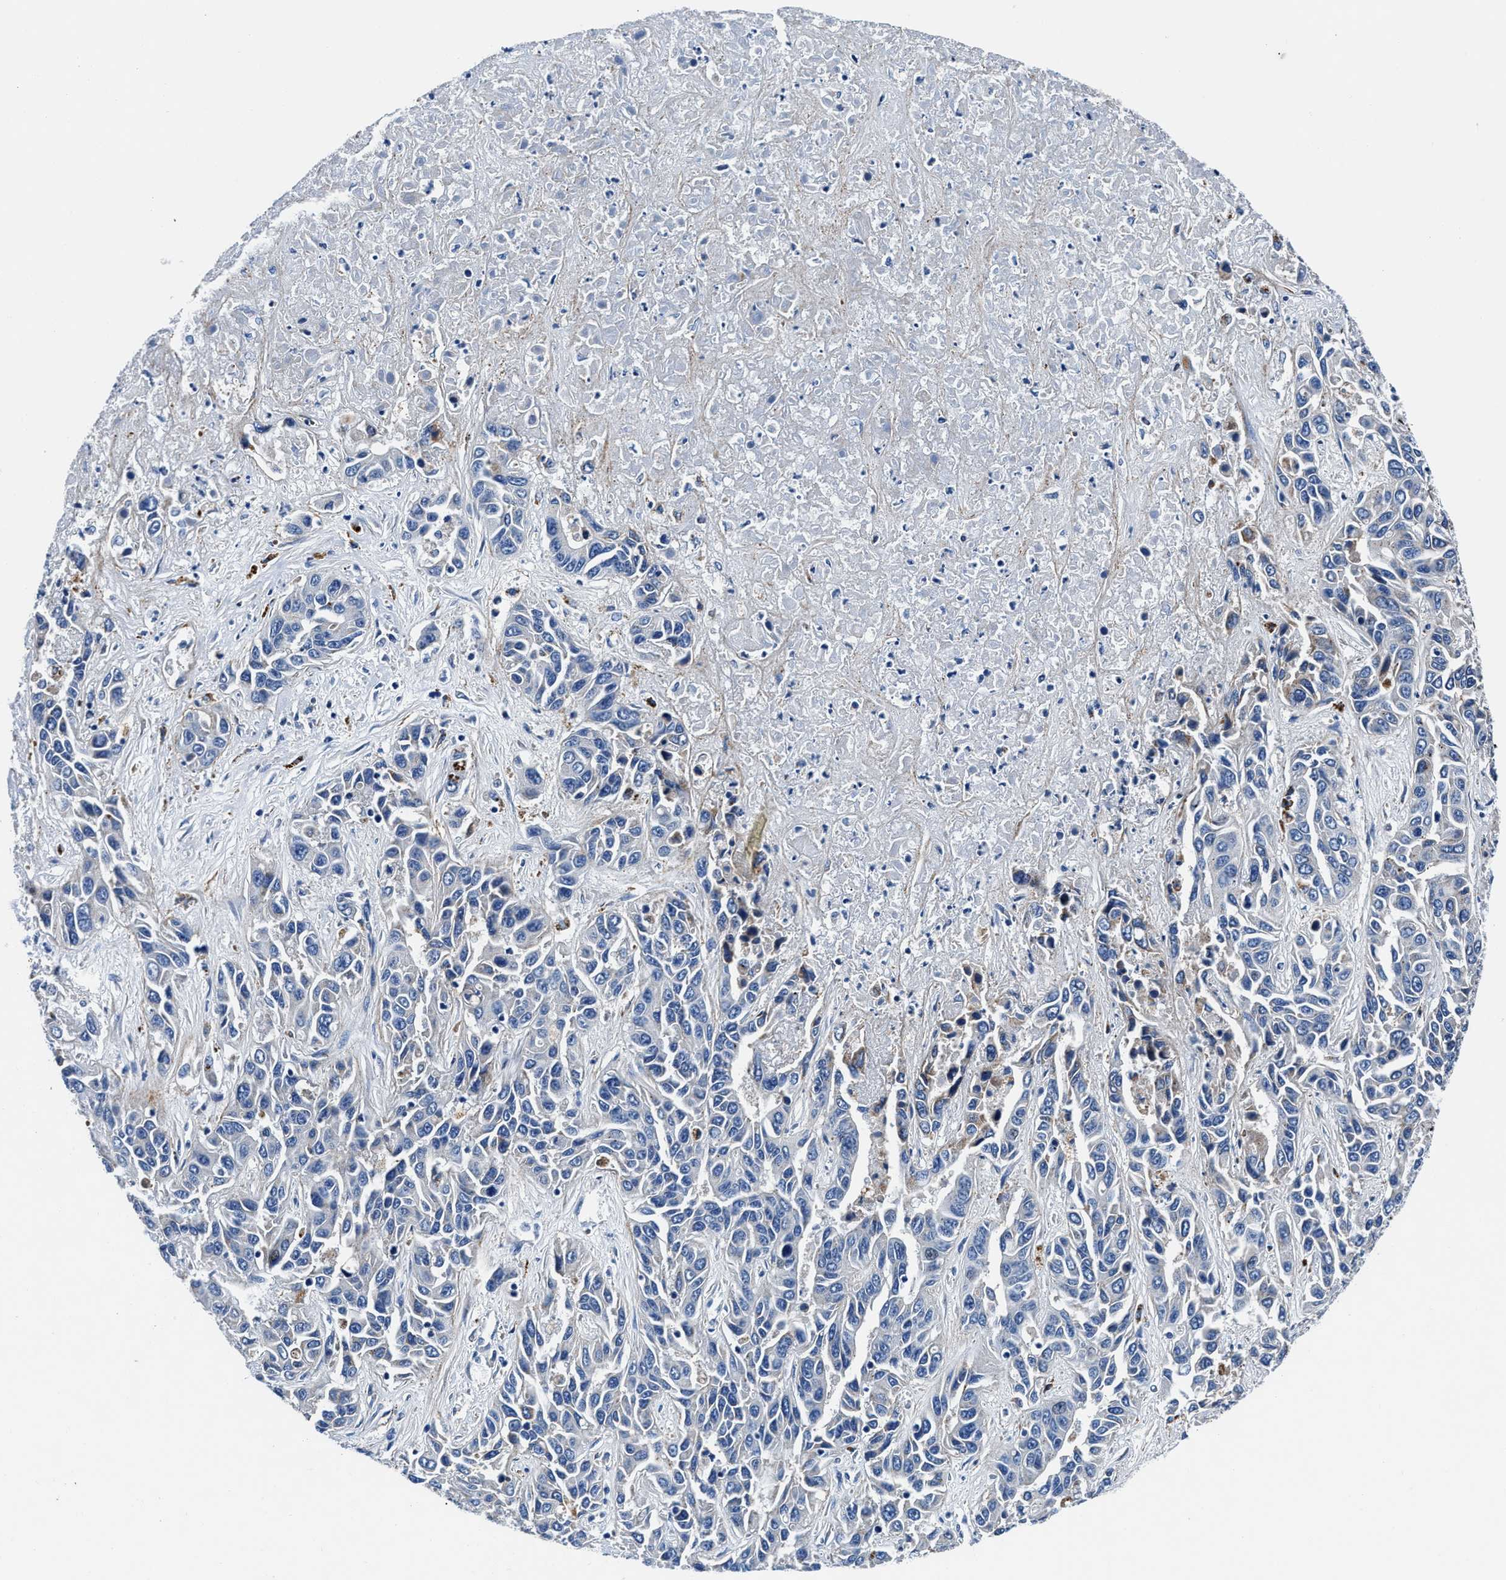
{"staining": {"intensity": "negative", "quantity": "none", "location": "none"}, "tissue": "liver cancer", "cell_type": "Tumor cells", "image_type": "cancer", "snomed": [{"axis": "morphology", "description": "Cholangiocarcinoma"}, {"axis": "topography", "description": "Liver"}], "caption": "Tumor cells are negative for brown protein staining in liver cholangiocarcinoma.", "gene": "DAG1", "patient": {"sex": "female", "age": 52}}